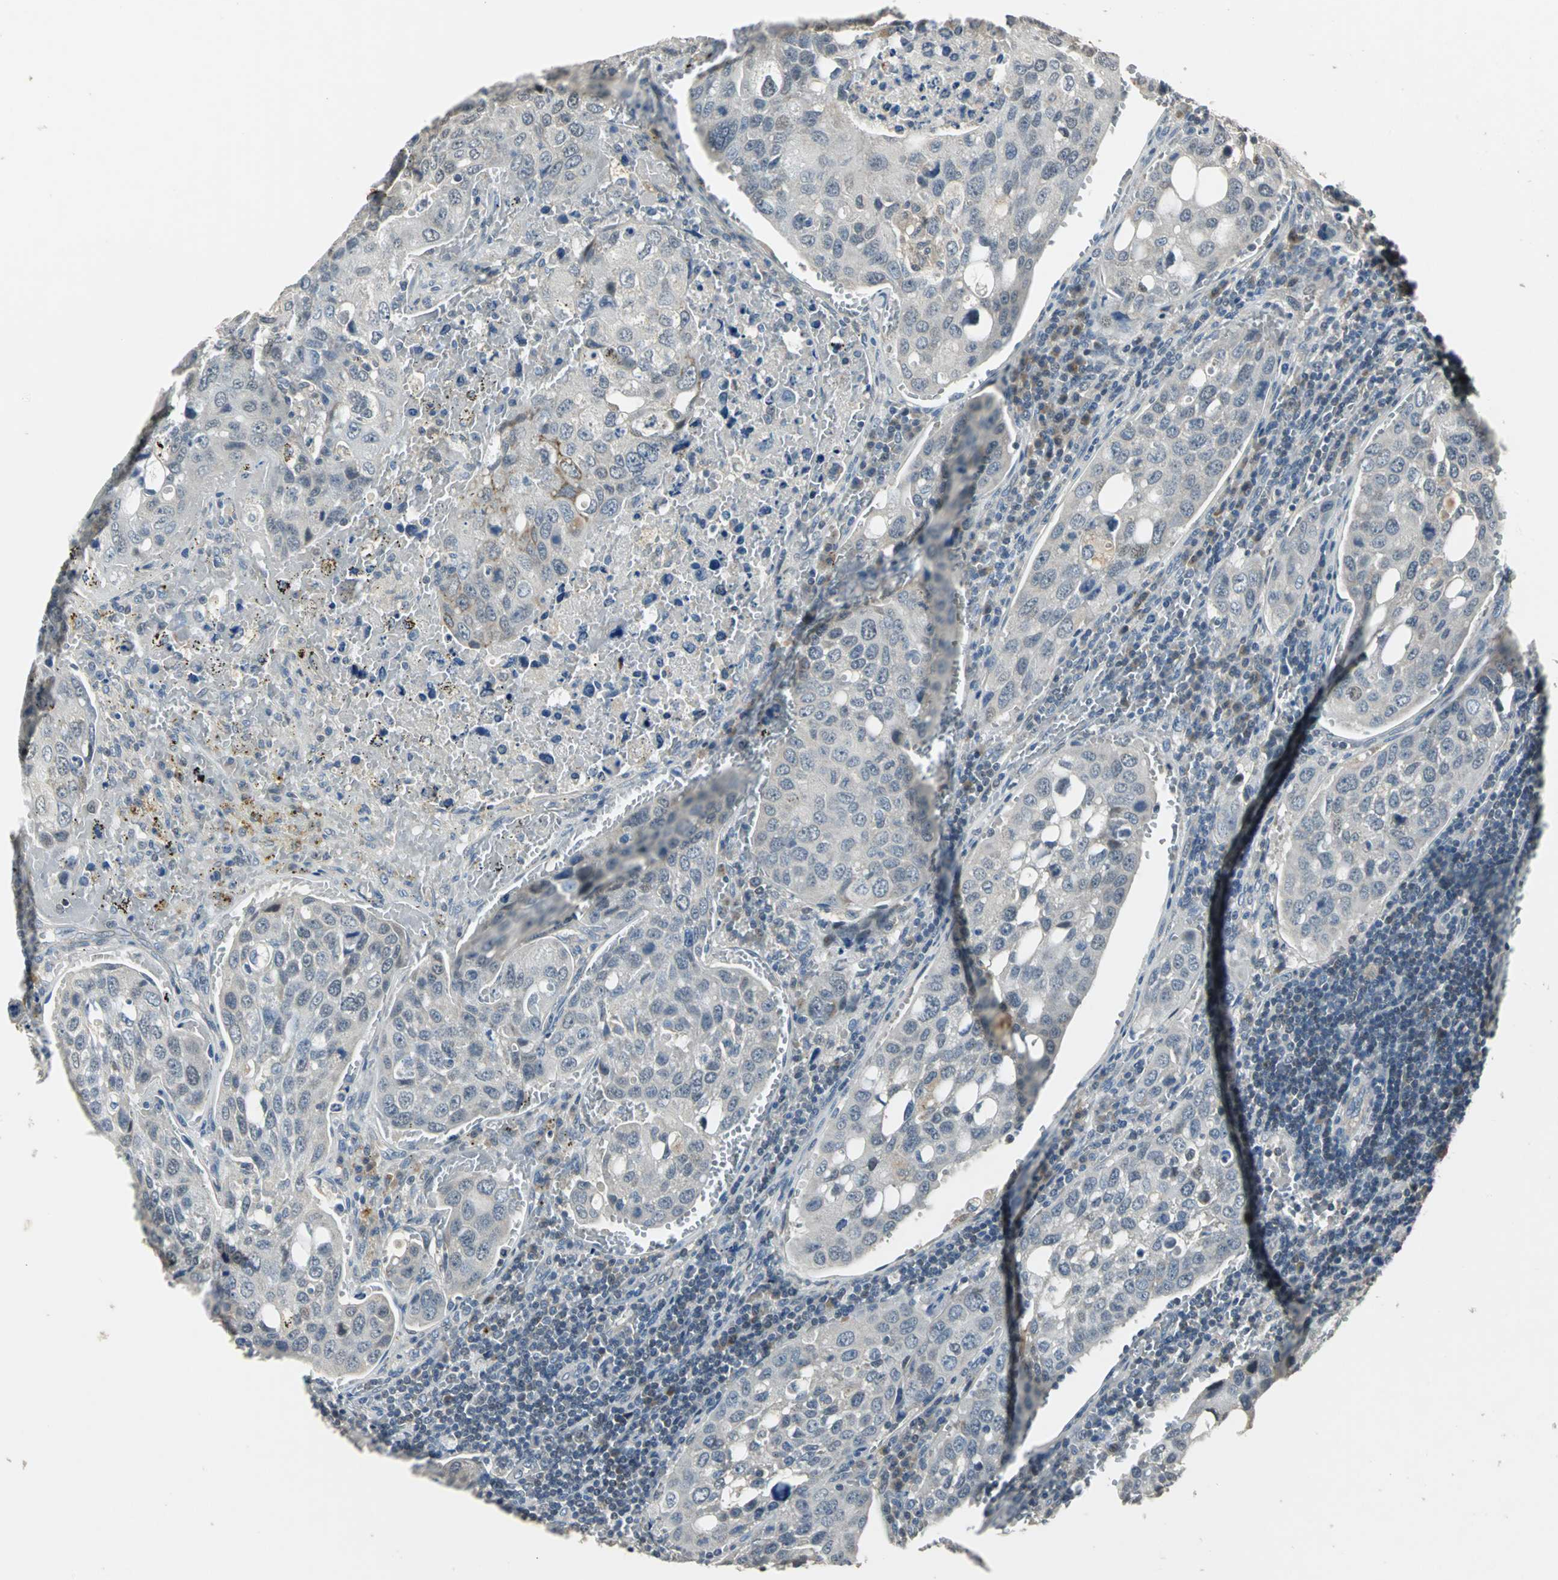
{"staining": {"intensity": "weak", "quantity": "<25%", "location": "cytoplasmic/membranous"}, "tissue": "urothelial cancer", "cell_type": "Tumor cells", "image_type": "cancer", "snomed": [{"axis": "morphology", "description": "Urothelial carcinoma, High grade"}, {"axis": "topography", "description": "Lymph node"}, {"axis": "topography", "description": "Urinary bladder"}], "caption": "Immunohistochemistry of urothelial carcinoma (high-grade) shows no staining in tumor cells.", "gene": "JADE3", "patient": {"sex": "male", "age": 51}}